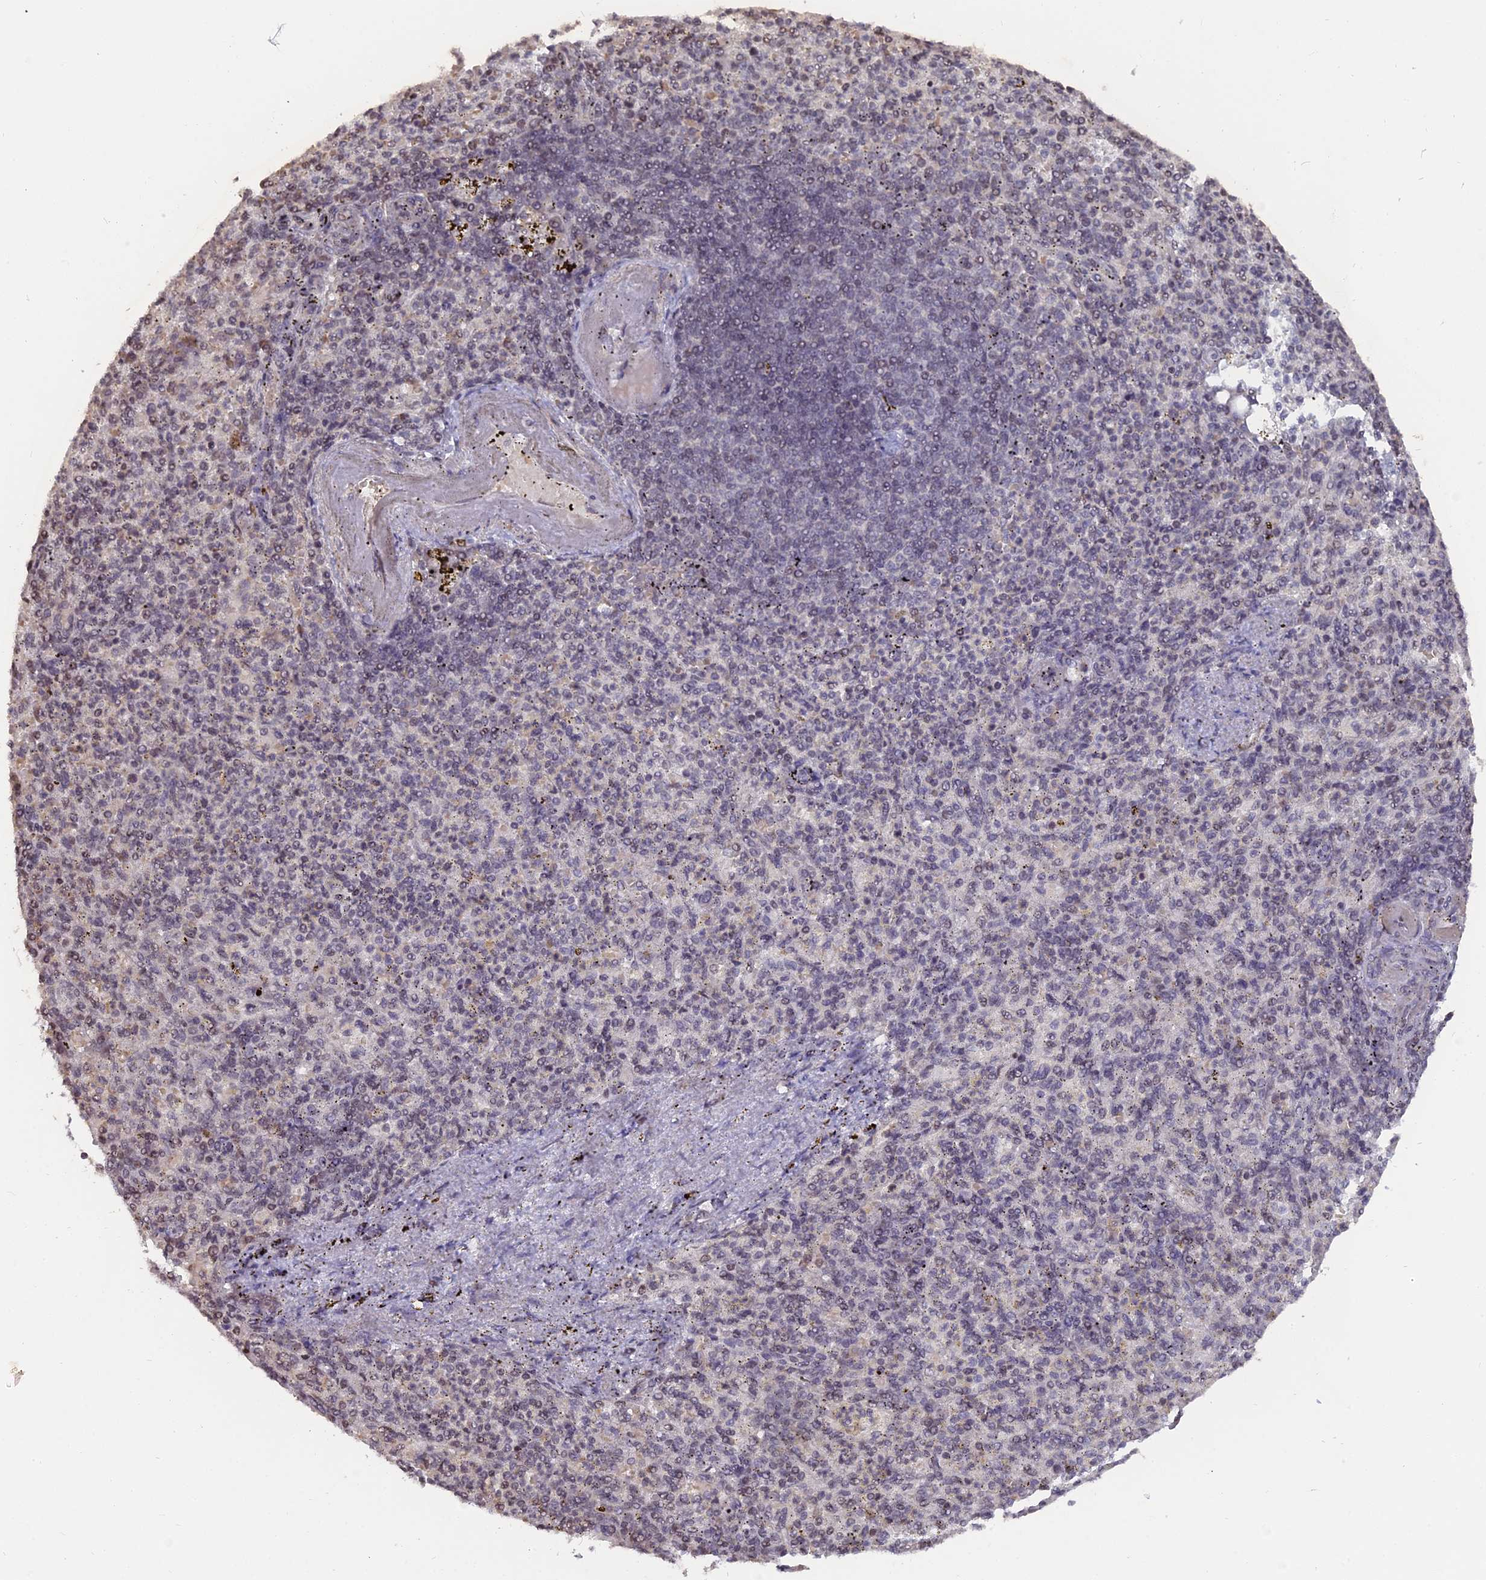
{"staining": {"intensity": "weak", "quantity": "<25%", "location": "nuclear"}, "tissue": "spleen", "cell_type": "Cells in red pulp", "image_type": "normal", "snomed": [{"axis": "morphology", "description": "Normal tissue, NOS"}, {"axis": "topography", "description": "Spleen"}], "caption": "This is a photomicrograph of immunohistochemistry staining of unremarkable spleen, which shows no positivity in cells in red pulp.", "gene": "NR1H3", "patient": {"sex": "female", "age": 74}}